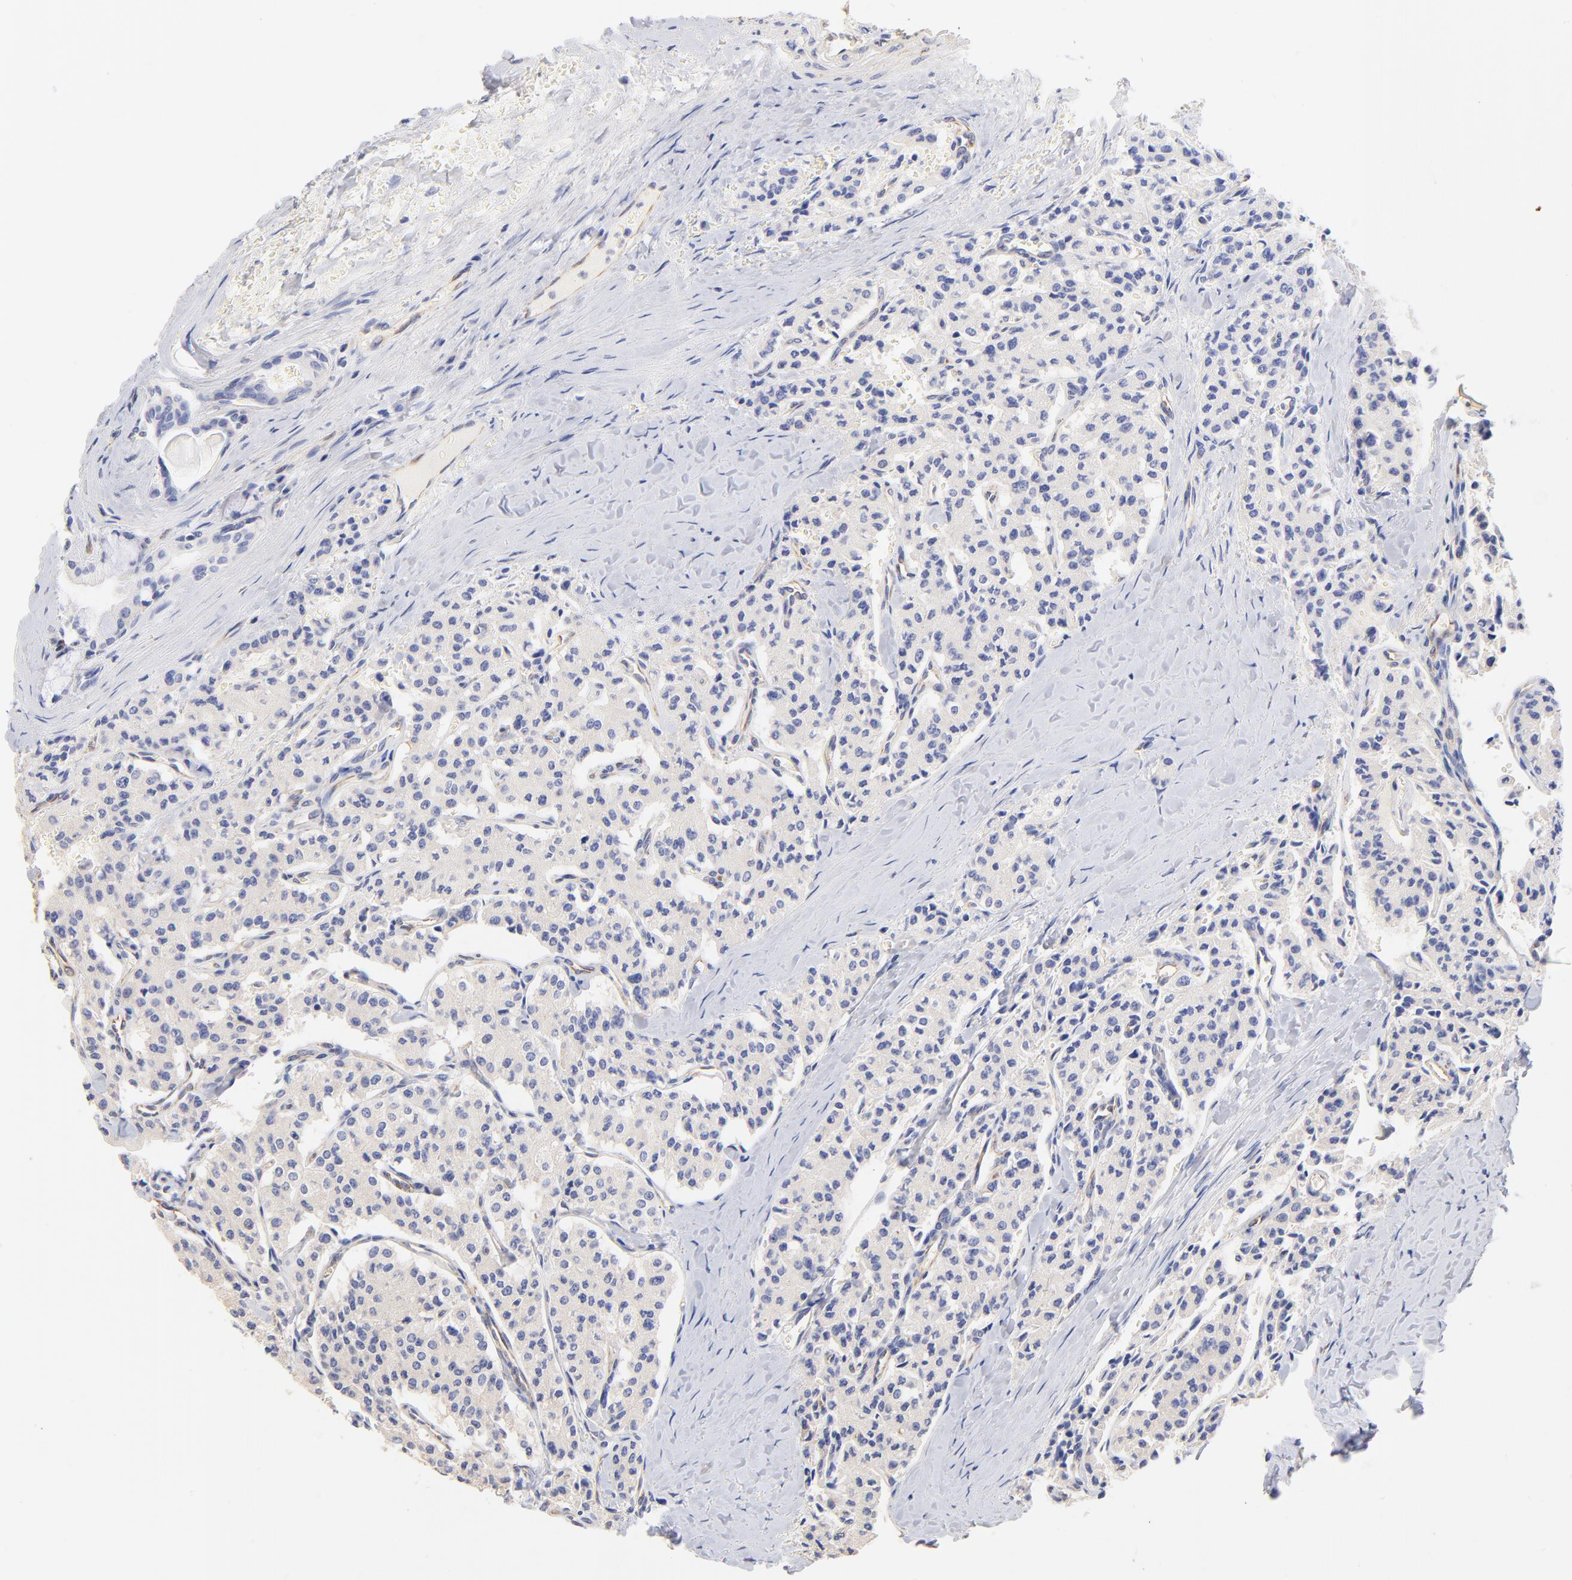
{"staining": {"intensity": "negative", "quantity": "none", "location": "none"}, "tissue": "carcinoid", "cell_type": "Tumor cells", "image_type": "cancer", "snomed": [{"axis": "morphology", "description": "Carcinoid, malignant, NOS"}, {"axis": "topography", "description": "Bronchus"}], "caption": "Immunohistochemistry (IHC) of carcinoid shows no positivity in tumor cells. (DAB (3,3'-diaminobenzidine) immunohistochemistry (IHC), high magnification).", "gene": "HS3ST1", "patient": {"sex": "male", "age": 55}}